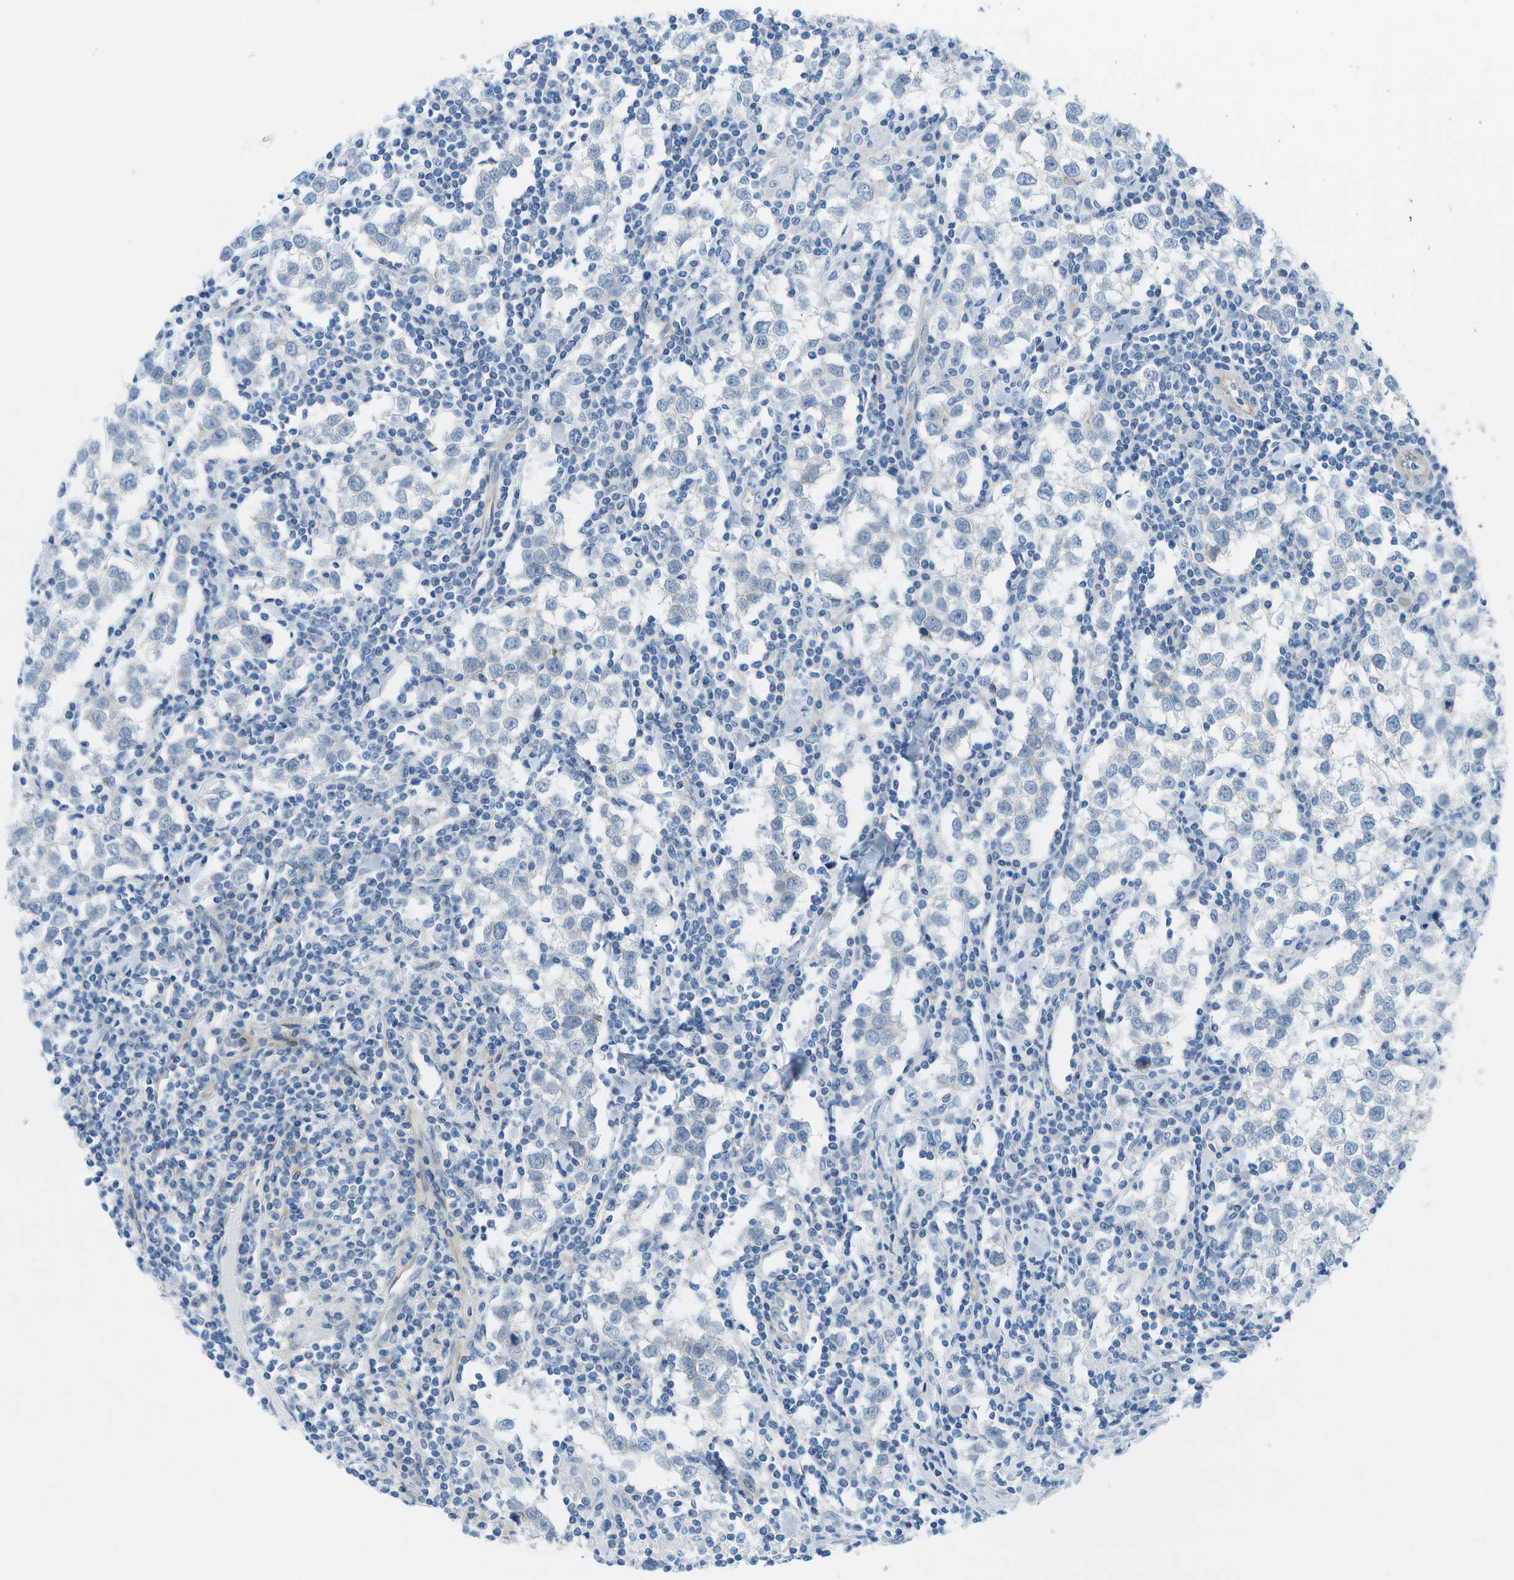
{"staining": {"intensity": "negative", "quantity": "none", "location": "none"}, "tissue": "testis cancer", "cell_type": "Tumor cells", "image_type": "cancer", "snomed": [{"axis": "morphology", "description": "Seminoma, NOS"}, {"axis": "morphology", "description": "Carcinoma, Embryonal, NOS"}, {"axis": "topography", "description": "Testis"}], "caption": "The micrograph displays no significant positivity in tumor cells of testis cancer (seminoma). Nuclei are stained in blue.", "gene": "SORBS3", "patient": {"sex": "male", "age": 36}}